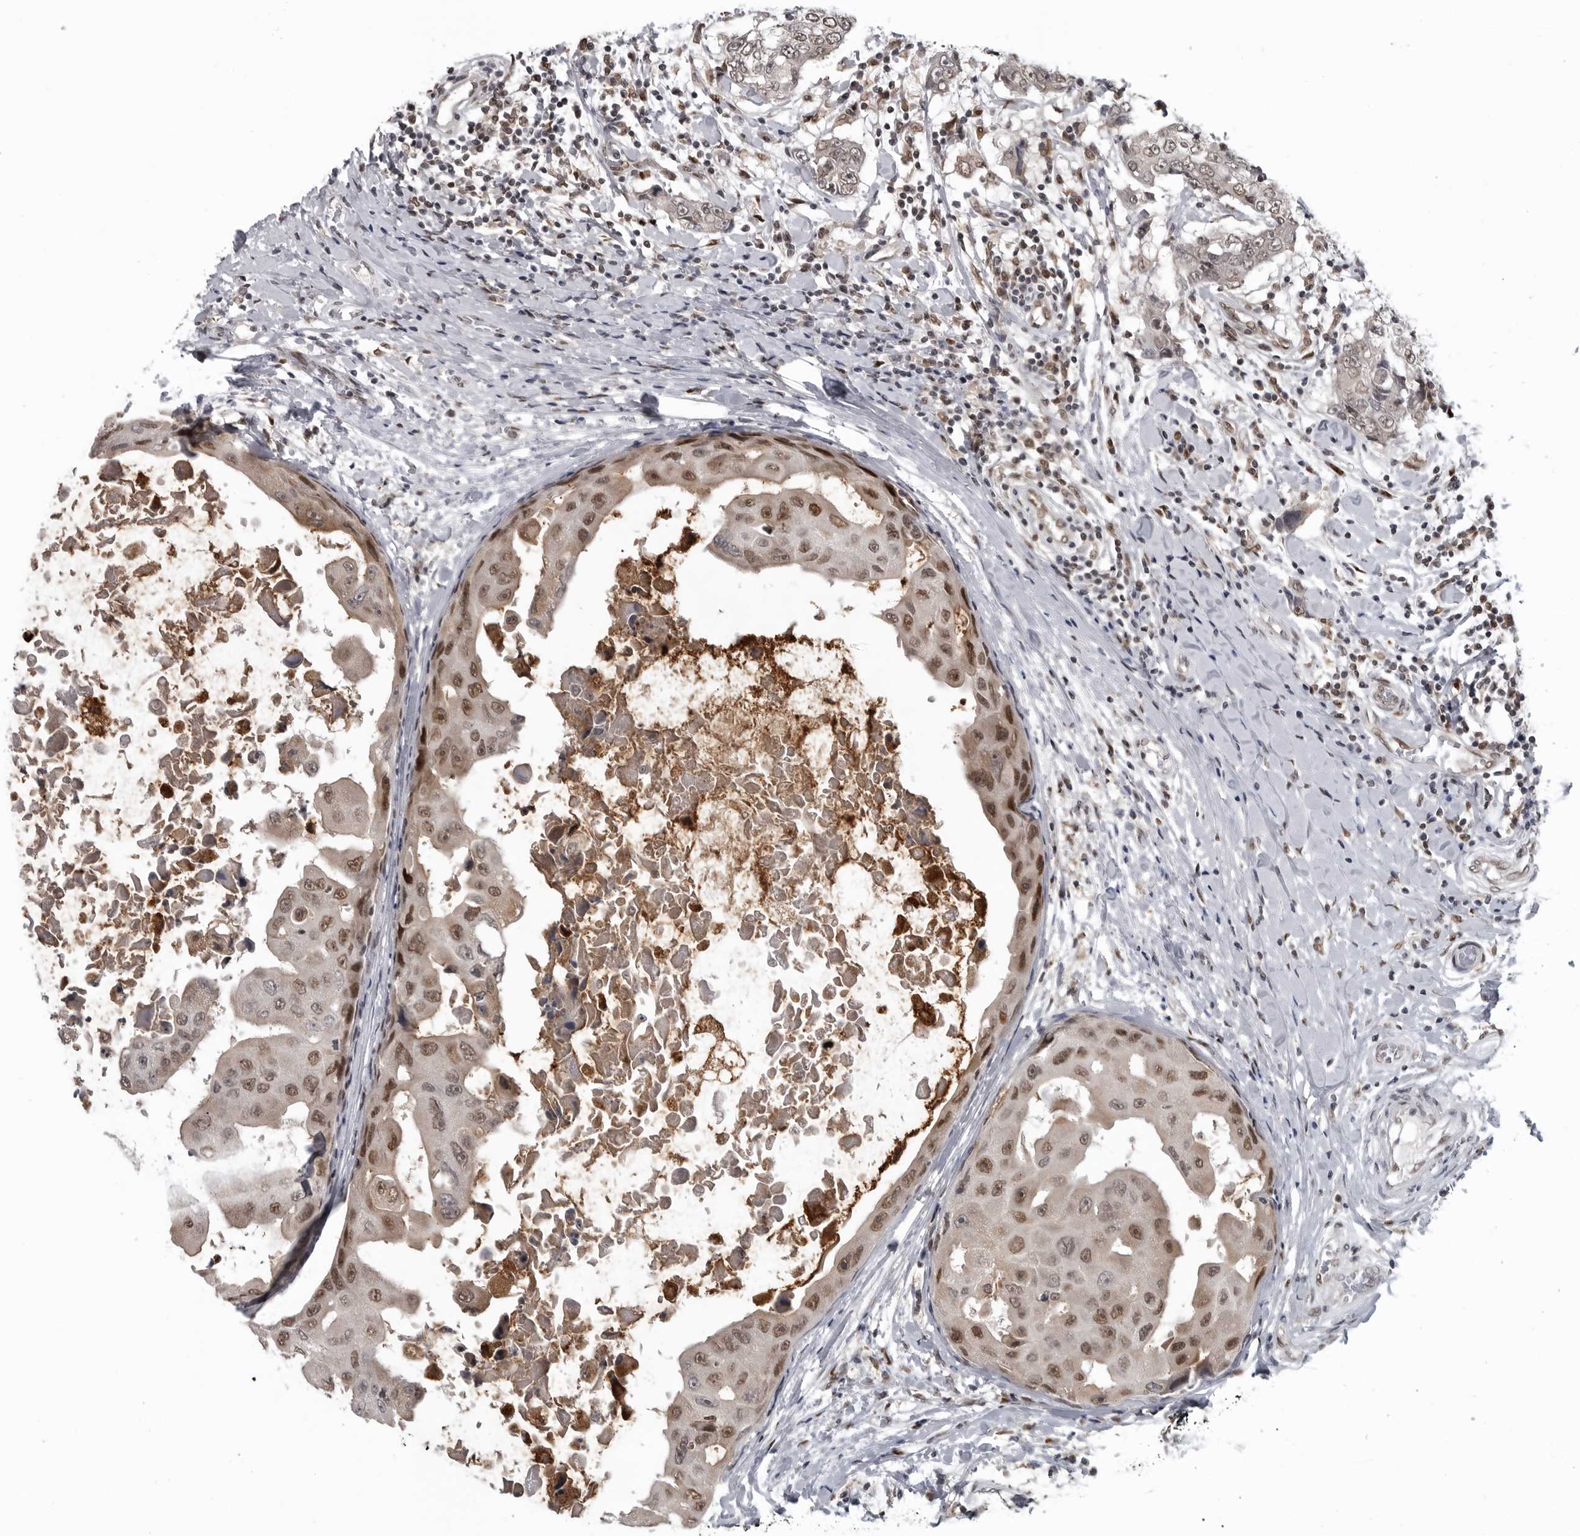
{"staining": {"intensity": "moderate", "quantity": ">75%", "location": "nuclear"}, "tissue": "breast cancer", "cell_type": "Tumor cells", "image_type": "cancer", "snomed": [{"axis": "morphology", "description": "Duct carcinoma"}, {"axis": "topography", "description": "Breast"}], "caption": "An image of breast cancer stained for a protein demonstrates moderate nuclear brown staining in tumor cells.", "gene": "C8orf58", "patient": {"sex": "female", "age": 27}}